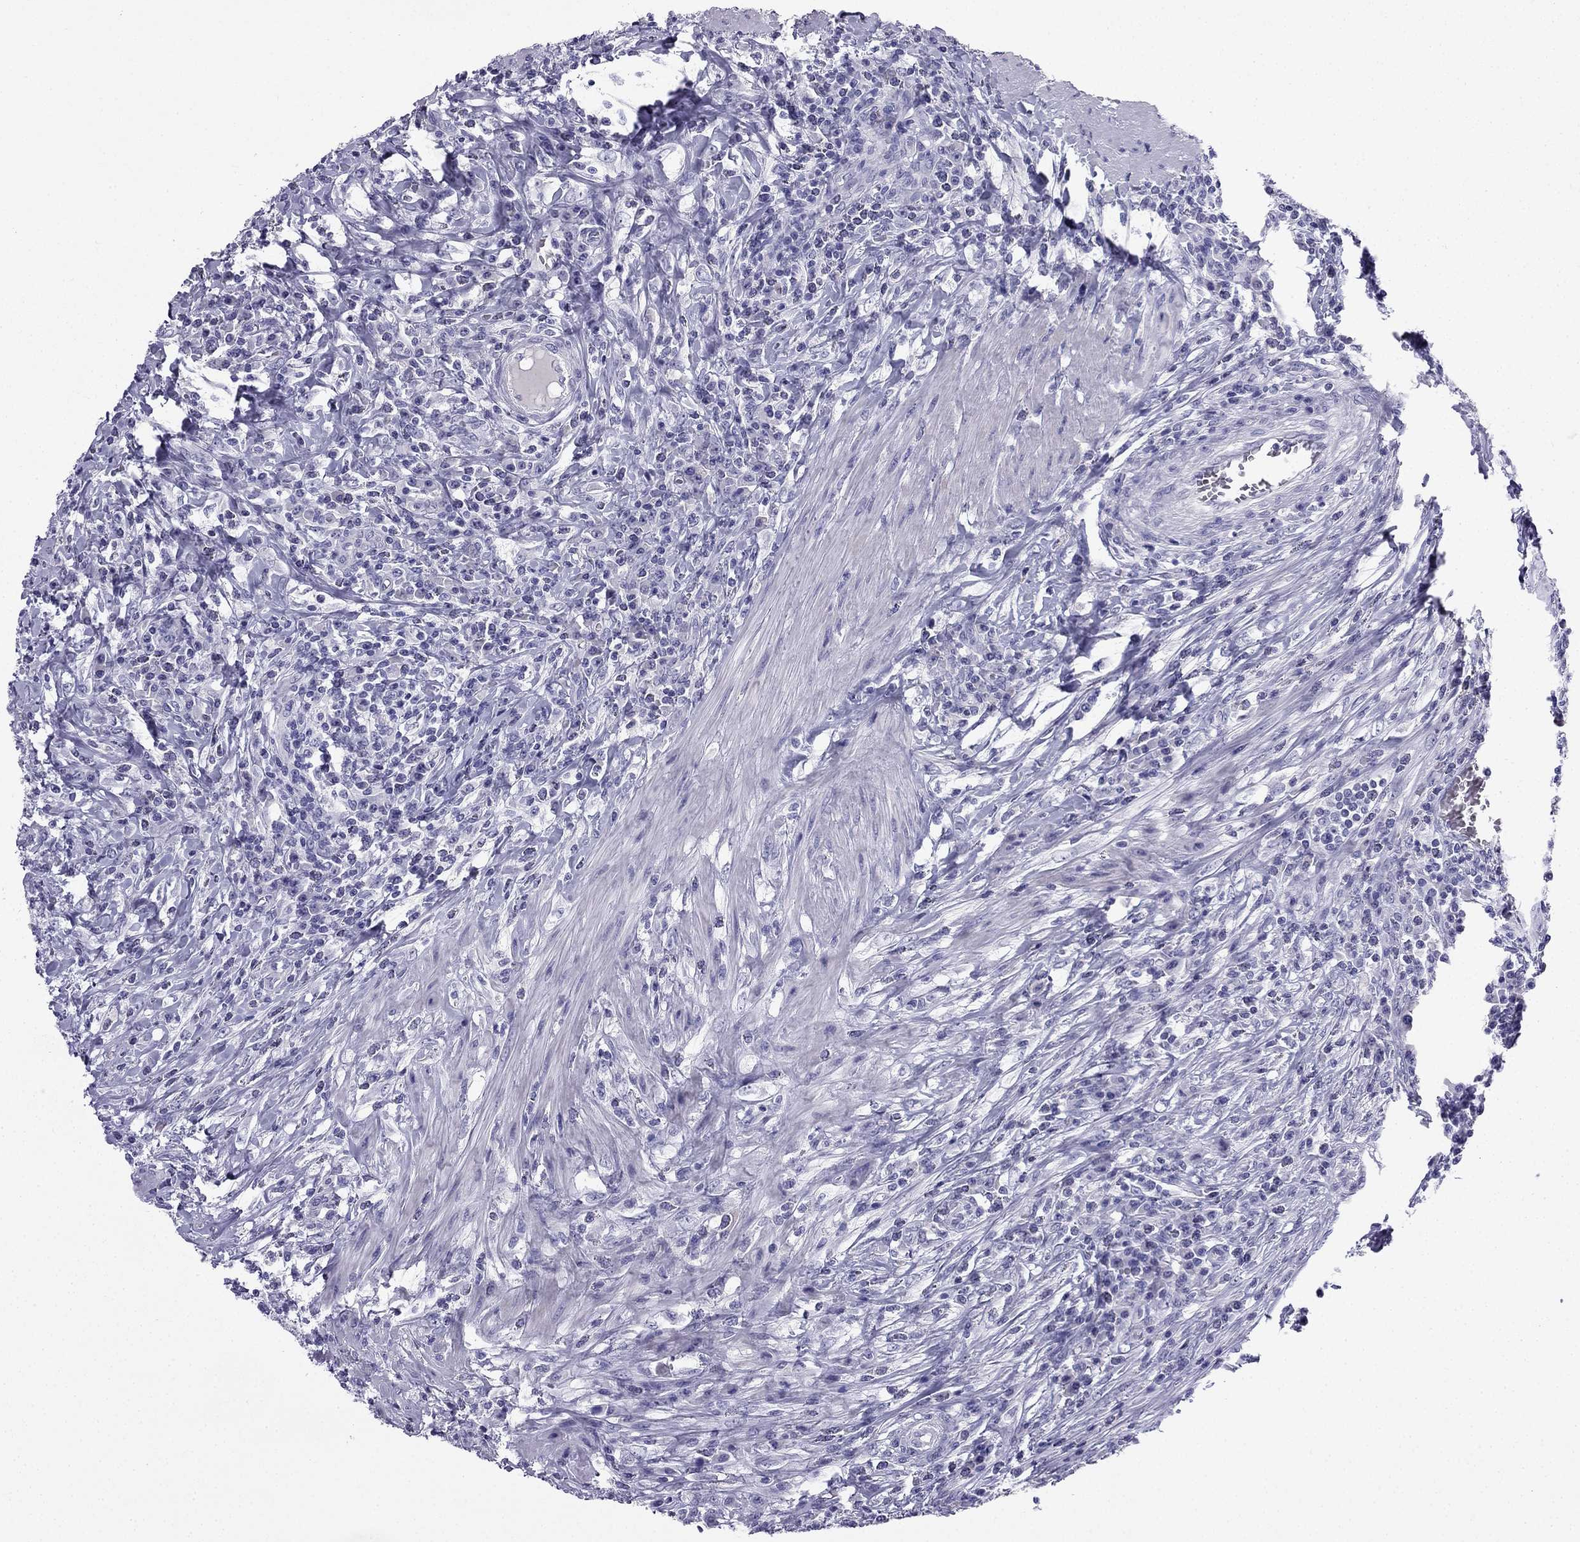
{"staining": {"intensity": "negative", "quantity": "none", "location": "none"}, "tissue": "colorectal cancer", "cell_type": "Tumor cells", "image_type": "cancer", "snomed": [{"axis": "morphology", "description": "Adenocarcinoma, NOS"}, {"axis": "topography", "description": "Colon"}], "caption": "Tumor cells show no significant staining in adenocarcinoma (colorectal). (DAB immunohistochemistry visualized using brightfield microscopy, high magnification).", "gene": "NPTX1", "patient": {"sex": "male", "age": 53}}